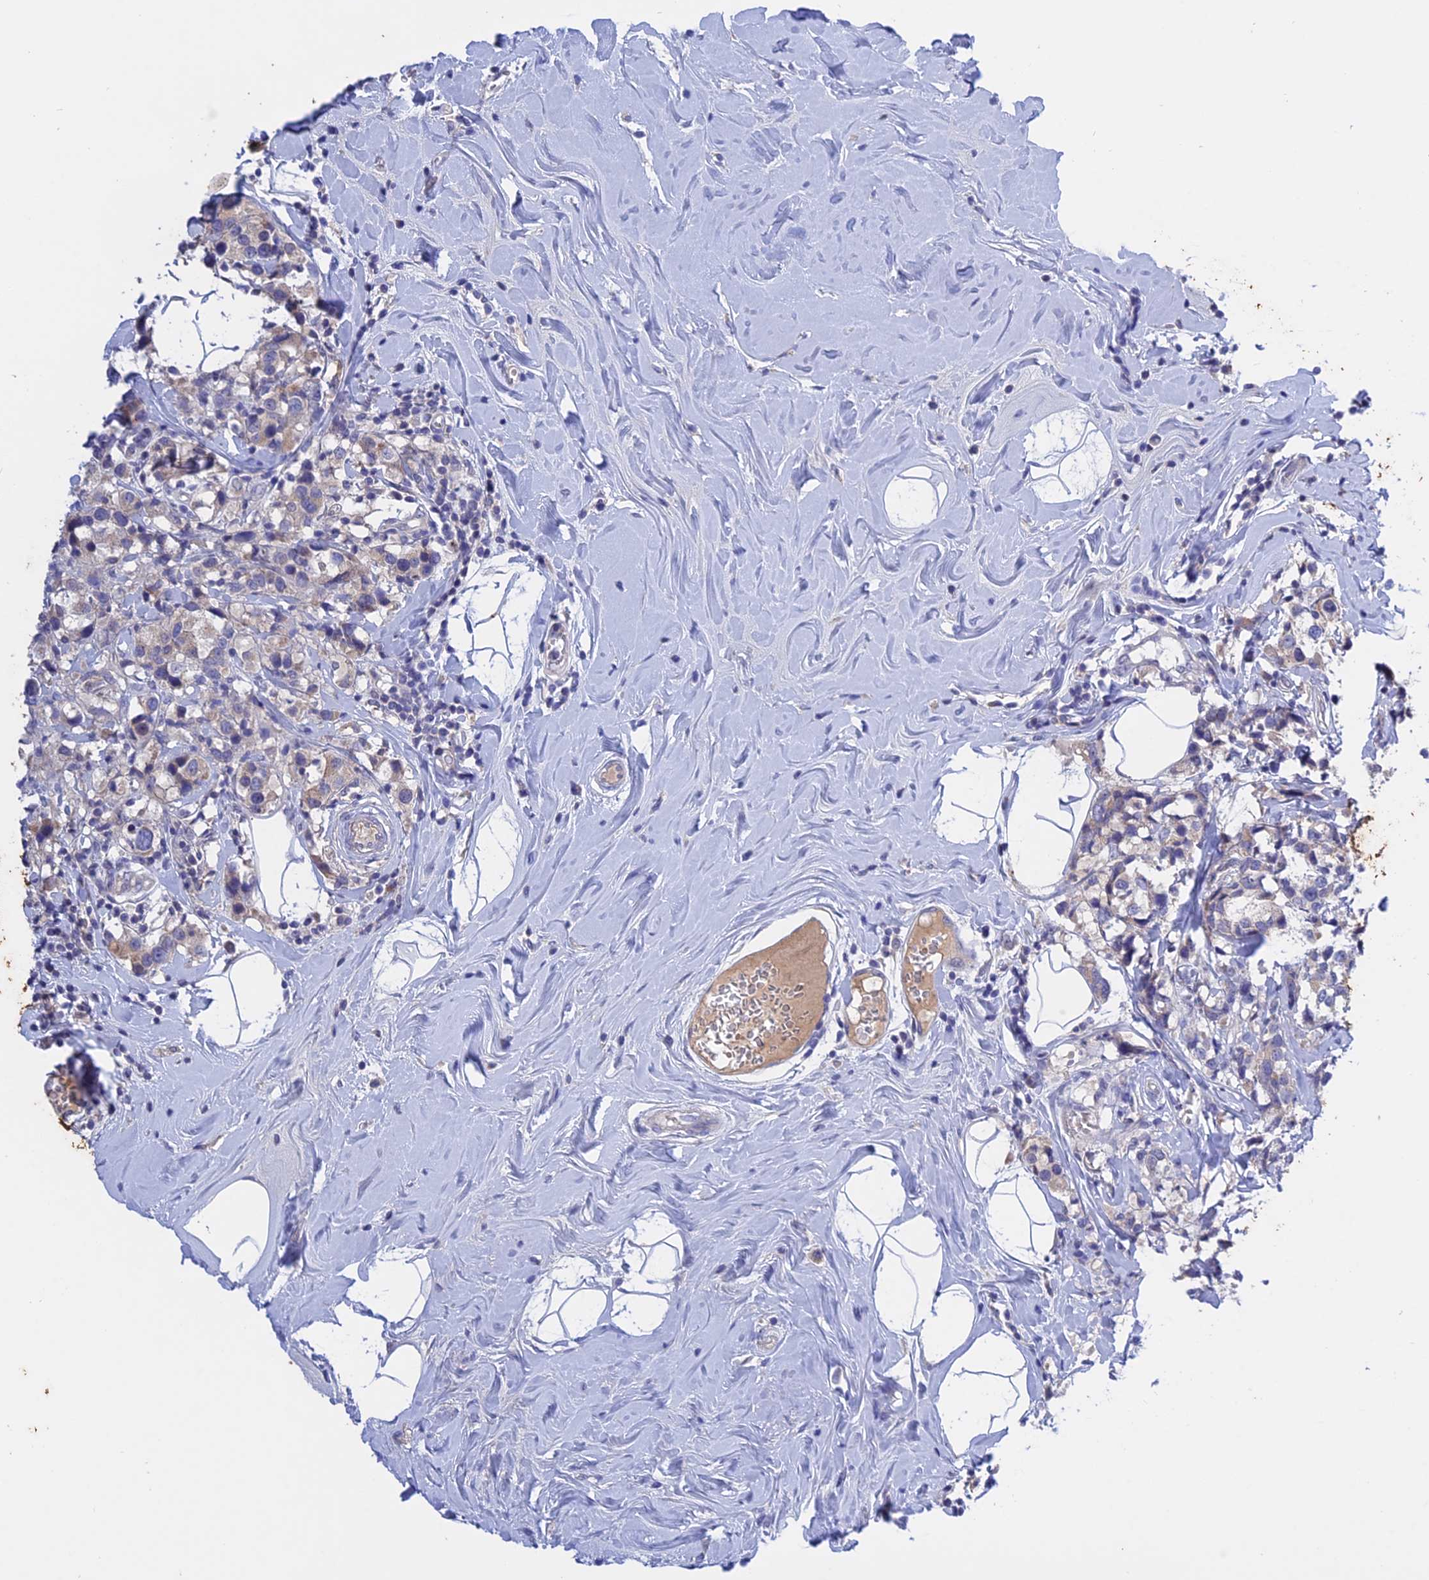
{"staining": {"intensity": "negative", "quantity": "none", "location": "none"}, "tissue": "breast cancer", "cell_type": "Tumor cells", "image_type": "cancer", "snomed": [{"axis": "morphology", "description": "Lobular carcinoma"}, {"axis": "topography", "description": "Breast"}], "caption": "A high-resolution histopathology image shows immunohistochemistry staining of breast lobular carcinoma, which displays no significant expression in tumor cells.", "gene": "GK5", "patient": {"sex": "female", "age": 59}}